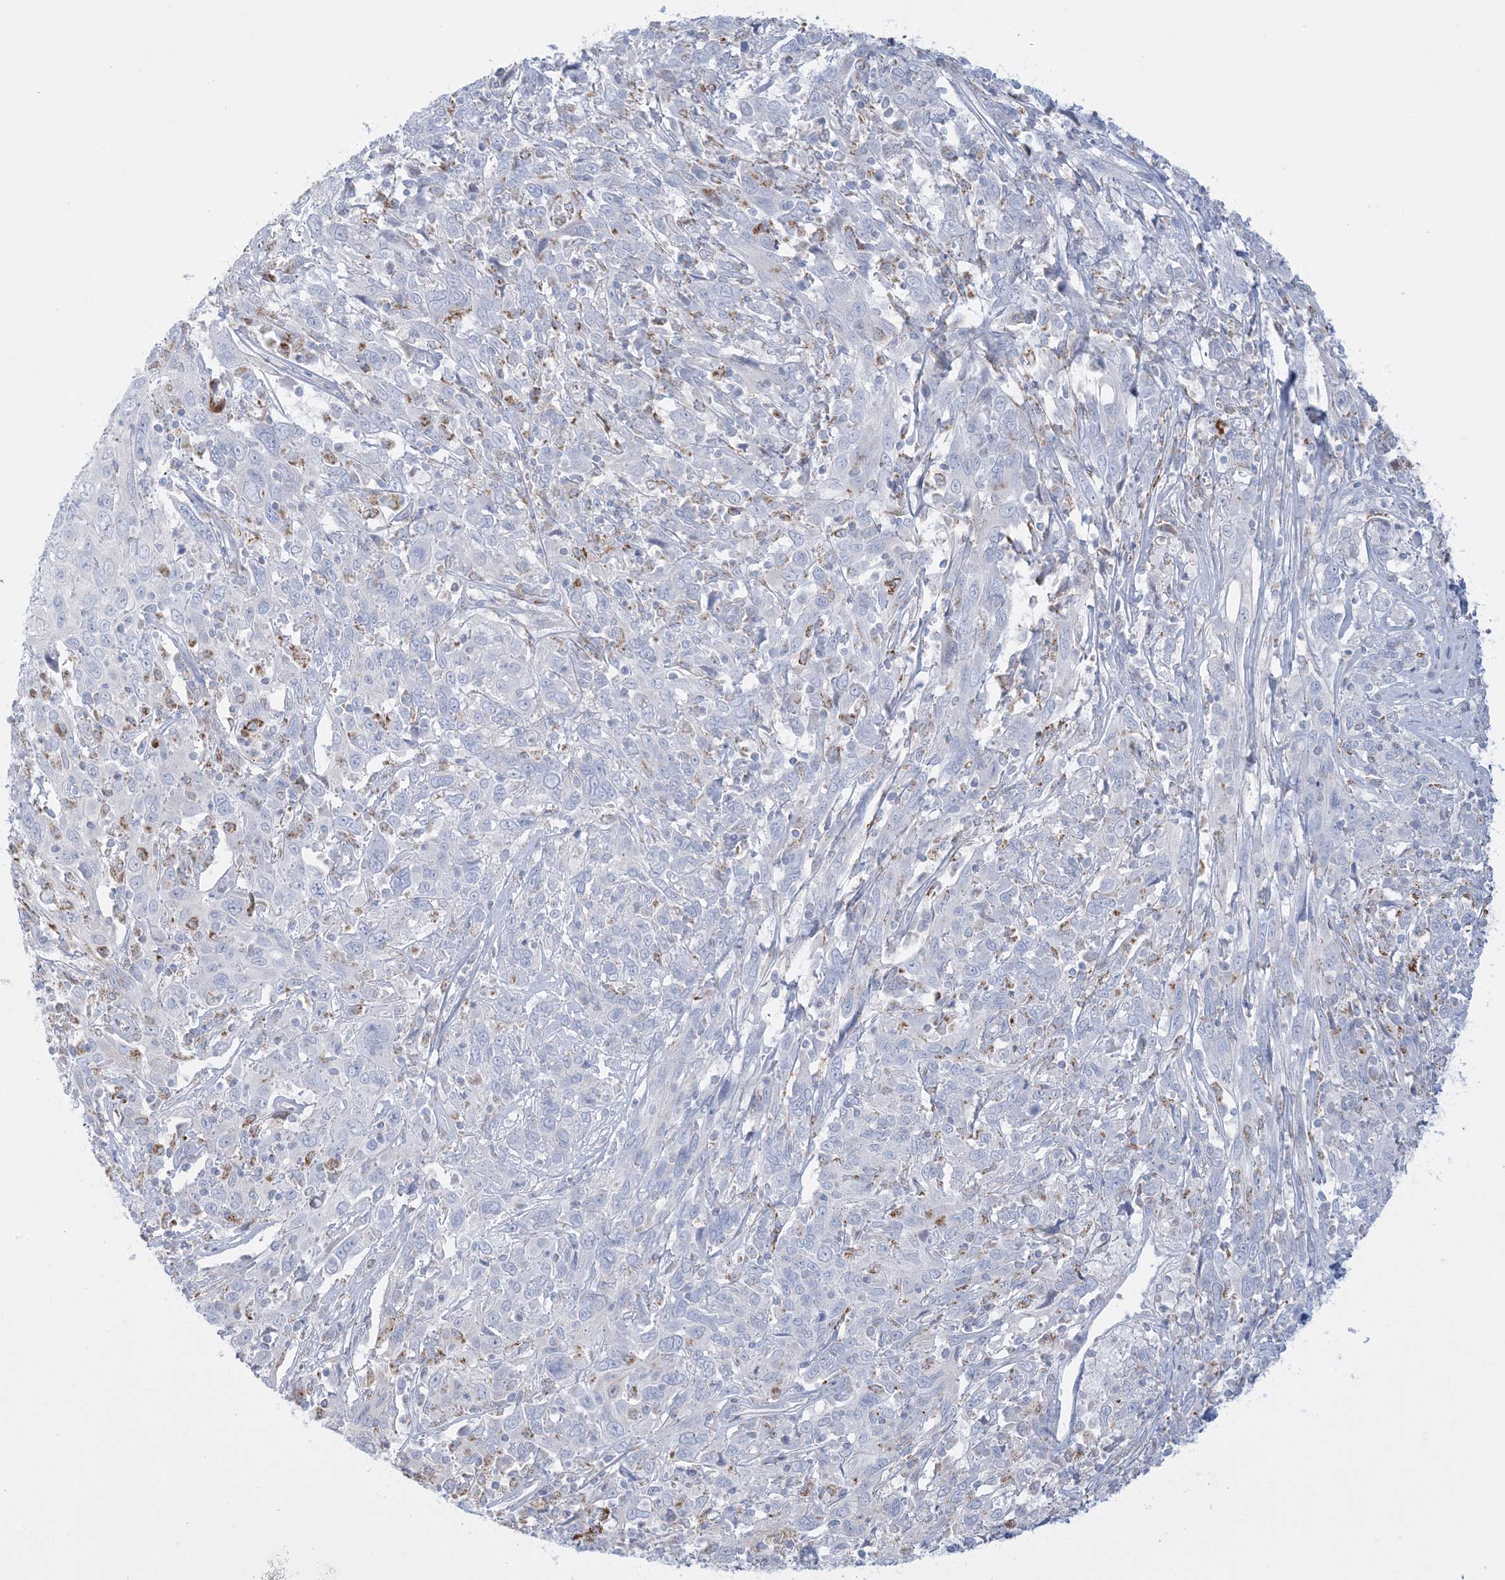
{"staining": {"intensity": "negative", "quantity": "none", "location": "none"}, "tissue": "cervical cancer", "cell_type": "Tumor cells", "image_type": "cancer", "snomed": [{"axis": "morphology", "description": "Squamous cell carcinoma, NOS"}, {"axis": "topography", "description": "Cervix"}], "caption": "Immunohistochemistry (IHC) image of cervical cancer (squamous cell carcinoma) stained for a protein (brown), which reveals no staining in tumor cells.", "gene": "KCTD6", "patient": {"sex": "female", "age": 46}}